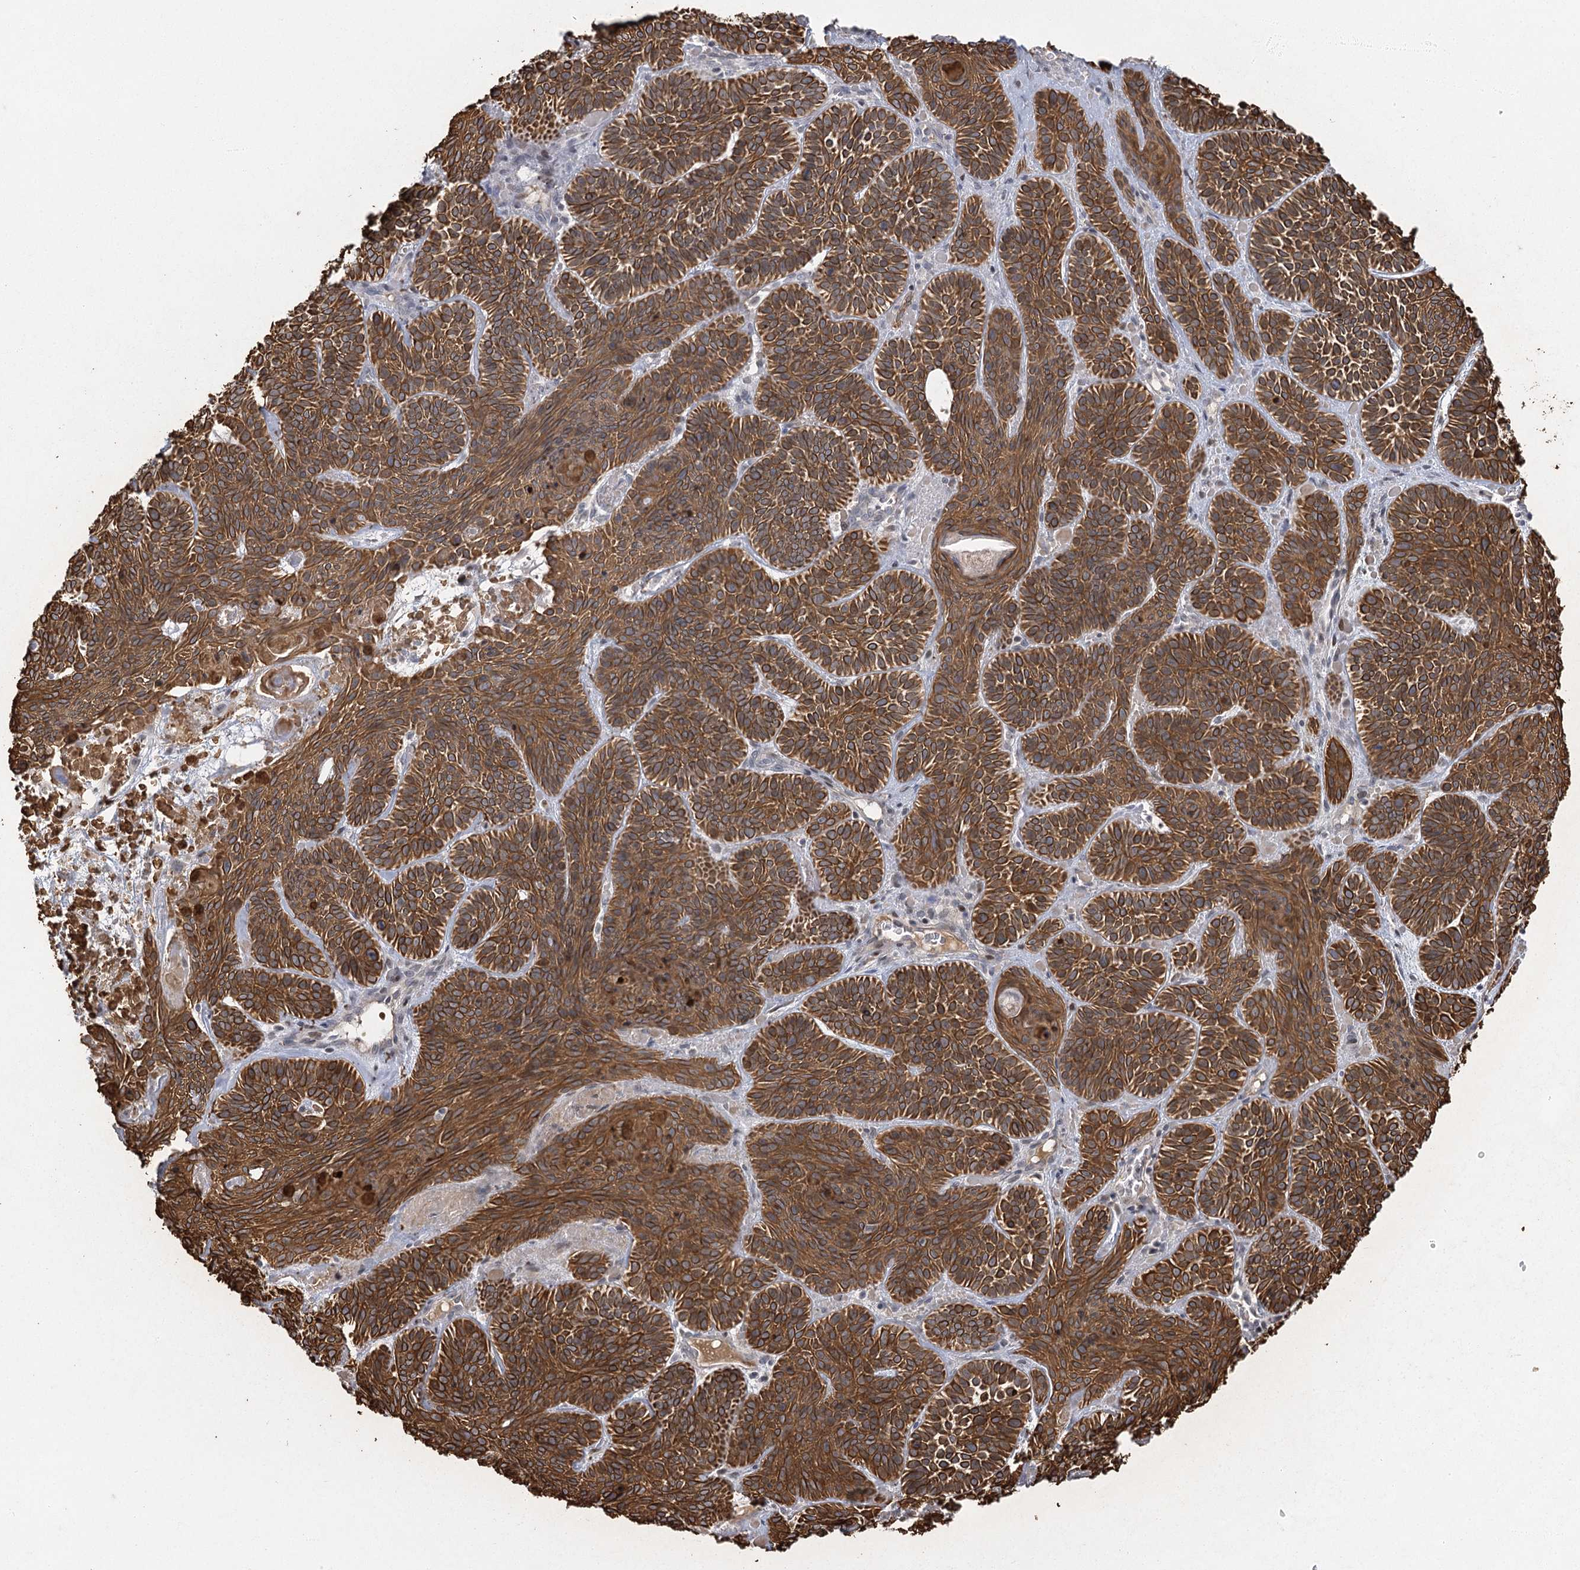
{"staining": {"intensity": "strong", "quantity": ">75%", "location": "cytoplasmic/membranous"}, "tissue": "skin cancer", "cell_type": "Tumor cells", "image_type": "cancer", "snomed": [{"axis": "morphology", "description": "Basal cell carcinoma"}, {"axis": "topography", "description": "Skin"}], "caption": "Skin basal cell carcinoma stained for a protein displays strong cytoplasmic/membranous positivity in tumor cells.", "gene": "IL11RA", "patient": {"sex": "male", "age": 85}}